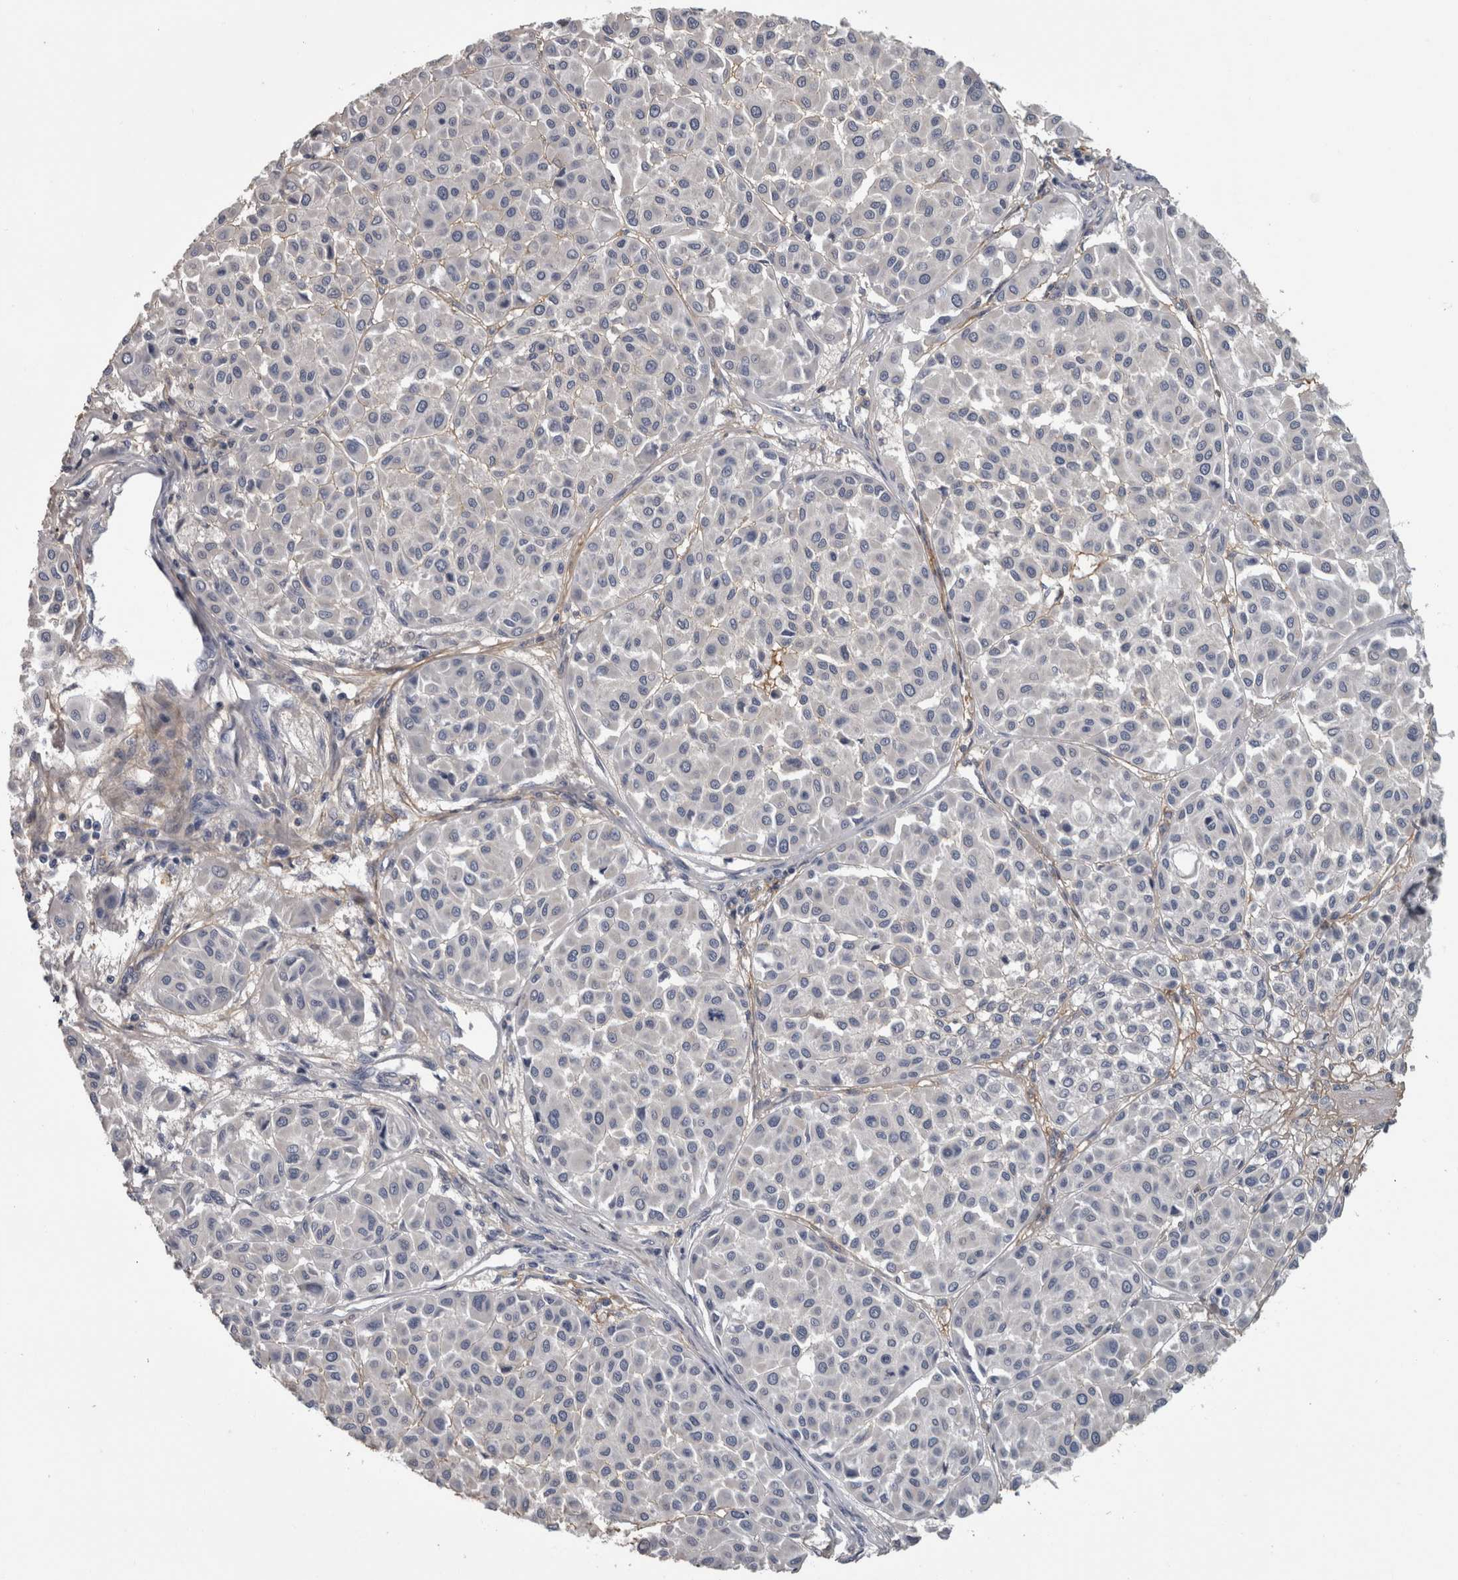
{"staining": {"intensity": "negative", "quantity": "none", "location": "none"}, "tissue": "melanoma", "cell_type": "Tumor cells", "image_type": "cancer", "snomed": [{"axis": "morphology", "description": "Malignant melanoma, Metastatic site"}, {"axis": "topography", "description": "Soft tissue"}], "caption": "Immunohistochemistry (IHC) micrograph of neoplastic tissue: human melanoma stained with DAB displays no significant protein expression in tumor cells.", "gene": "EFEMP2", "patient": {"sex": "male", "age": 41}}